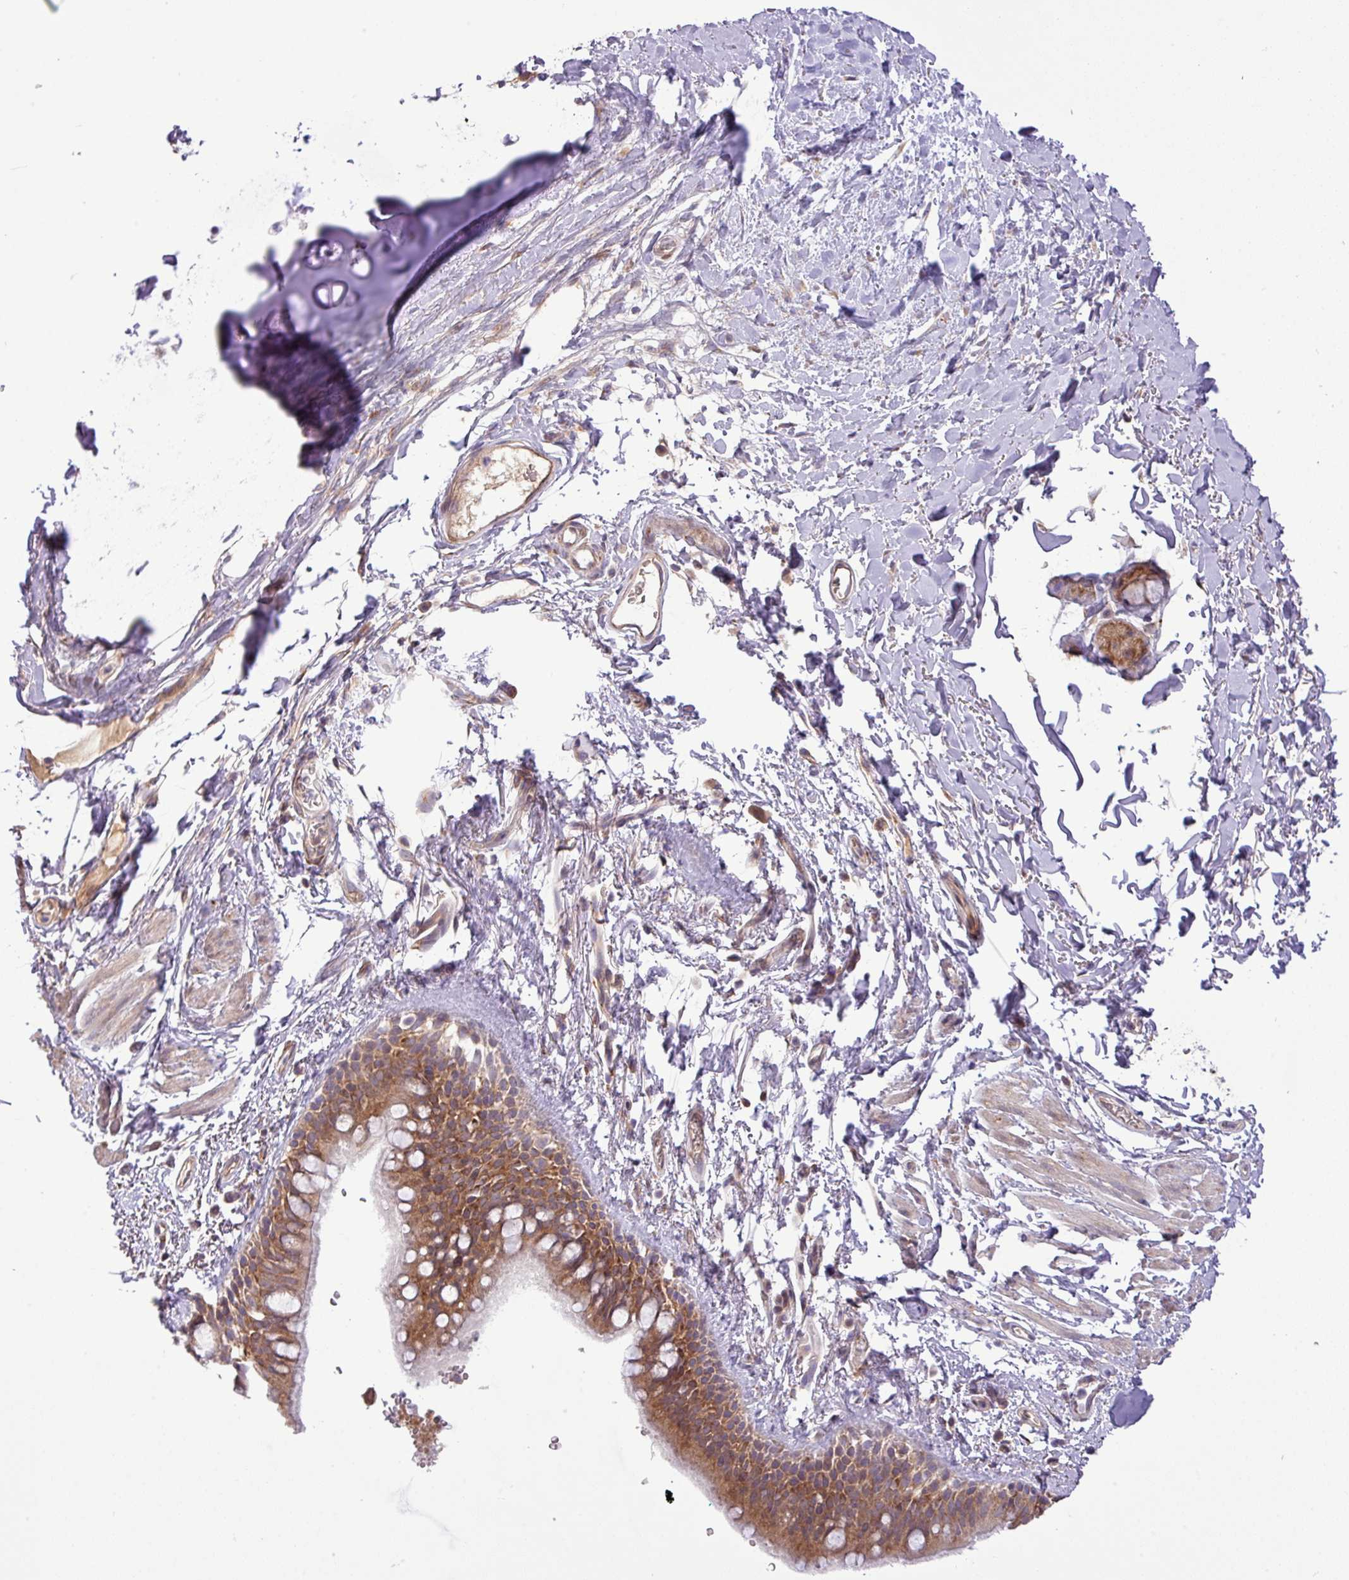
{"staining": {"intensity": "moderate", "quantity": ">75%", "location": "cytoplasmic/membranous"}, "tissue": "bronchus", "cell_type": "Respiratory epithelial cells", "image_type": "normal", "snomed": [{"axis": "morphology", "description": "Normal tissue, NOS"}, {"axis": "morphology", "description": "Squamous cell carcinoma, NOS"}, {"axis": "topography", "description": "Bronchus"}, {"axis": "topography", "description": "Lung"}], "caption": "Moderate cytoplasmic/membranous expression is appreciated in about >75% of respiratory epithelial cells in unremarkable bronchus.", "gene": "FAM222B", "patient": {"sex": "female", "age": 70}}